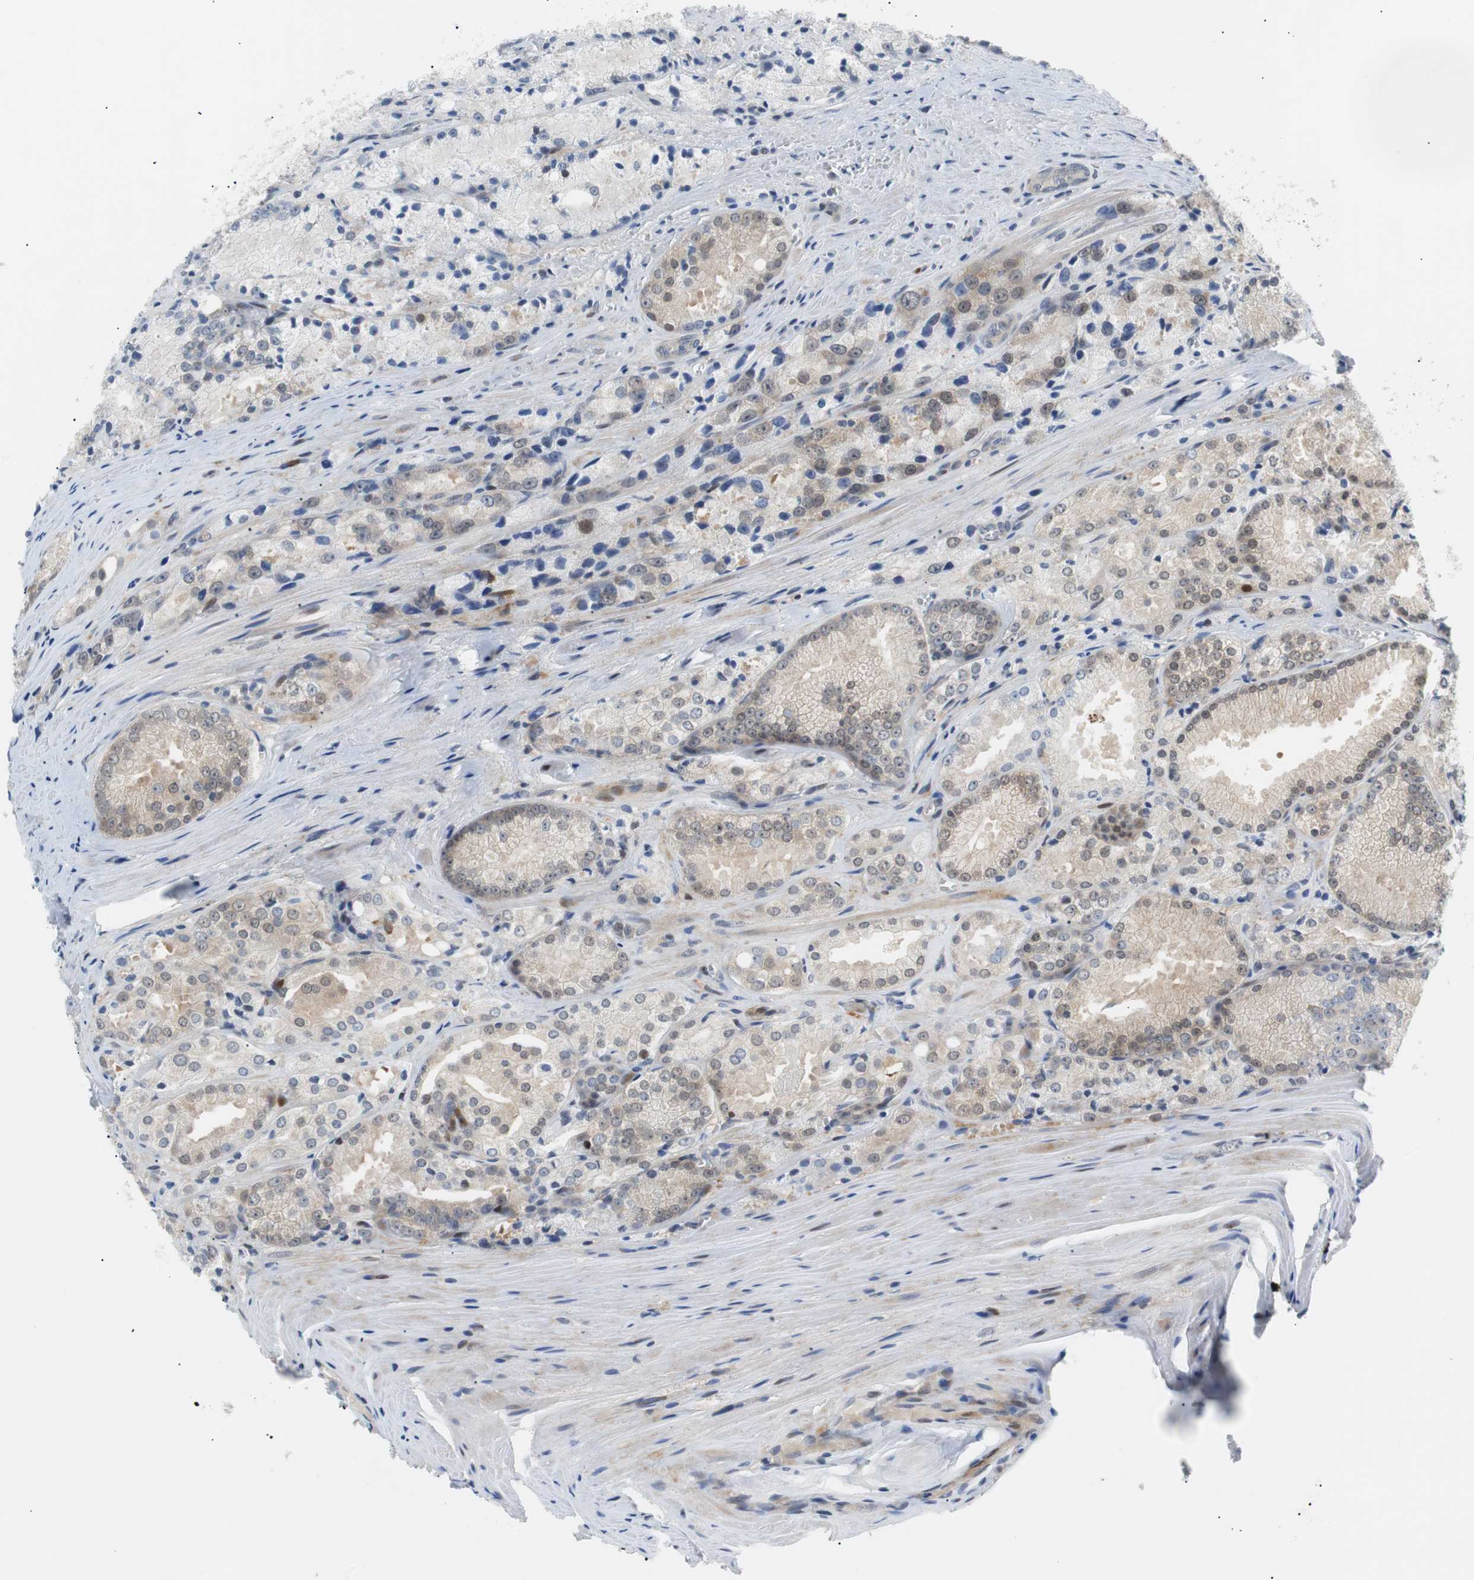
{"staining": {"intensity": "weak", "quantity": "25%-75%", "location": "cytoplasmic/membranous,nuclear"}, "tissue": "prostate cancer", "cell_type": "Tumor cells", "image_type": "cancer", "snomed": [{"axis": "morphology", "description": "Adenocarcinoma, Low grade"}, {"axis": "topography", "description": "Prostate"}], "caption": "Protein staining of adenocarcinoma (low-grade) (prostate) tissue demonstrates weak cytoplasmic/membranous and nuclear expression in approximately 25%-75% of tumor cells.", "gene": "MAP2K4", "patient": {"sex": "male", "age": 64}}